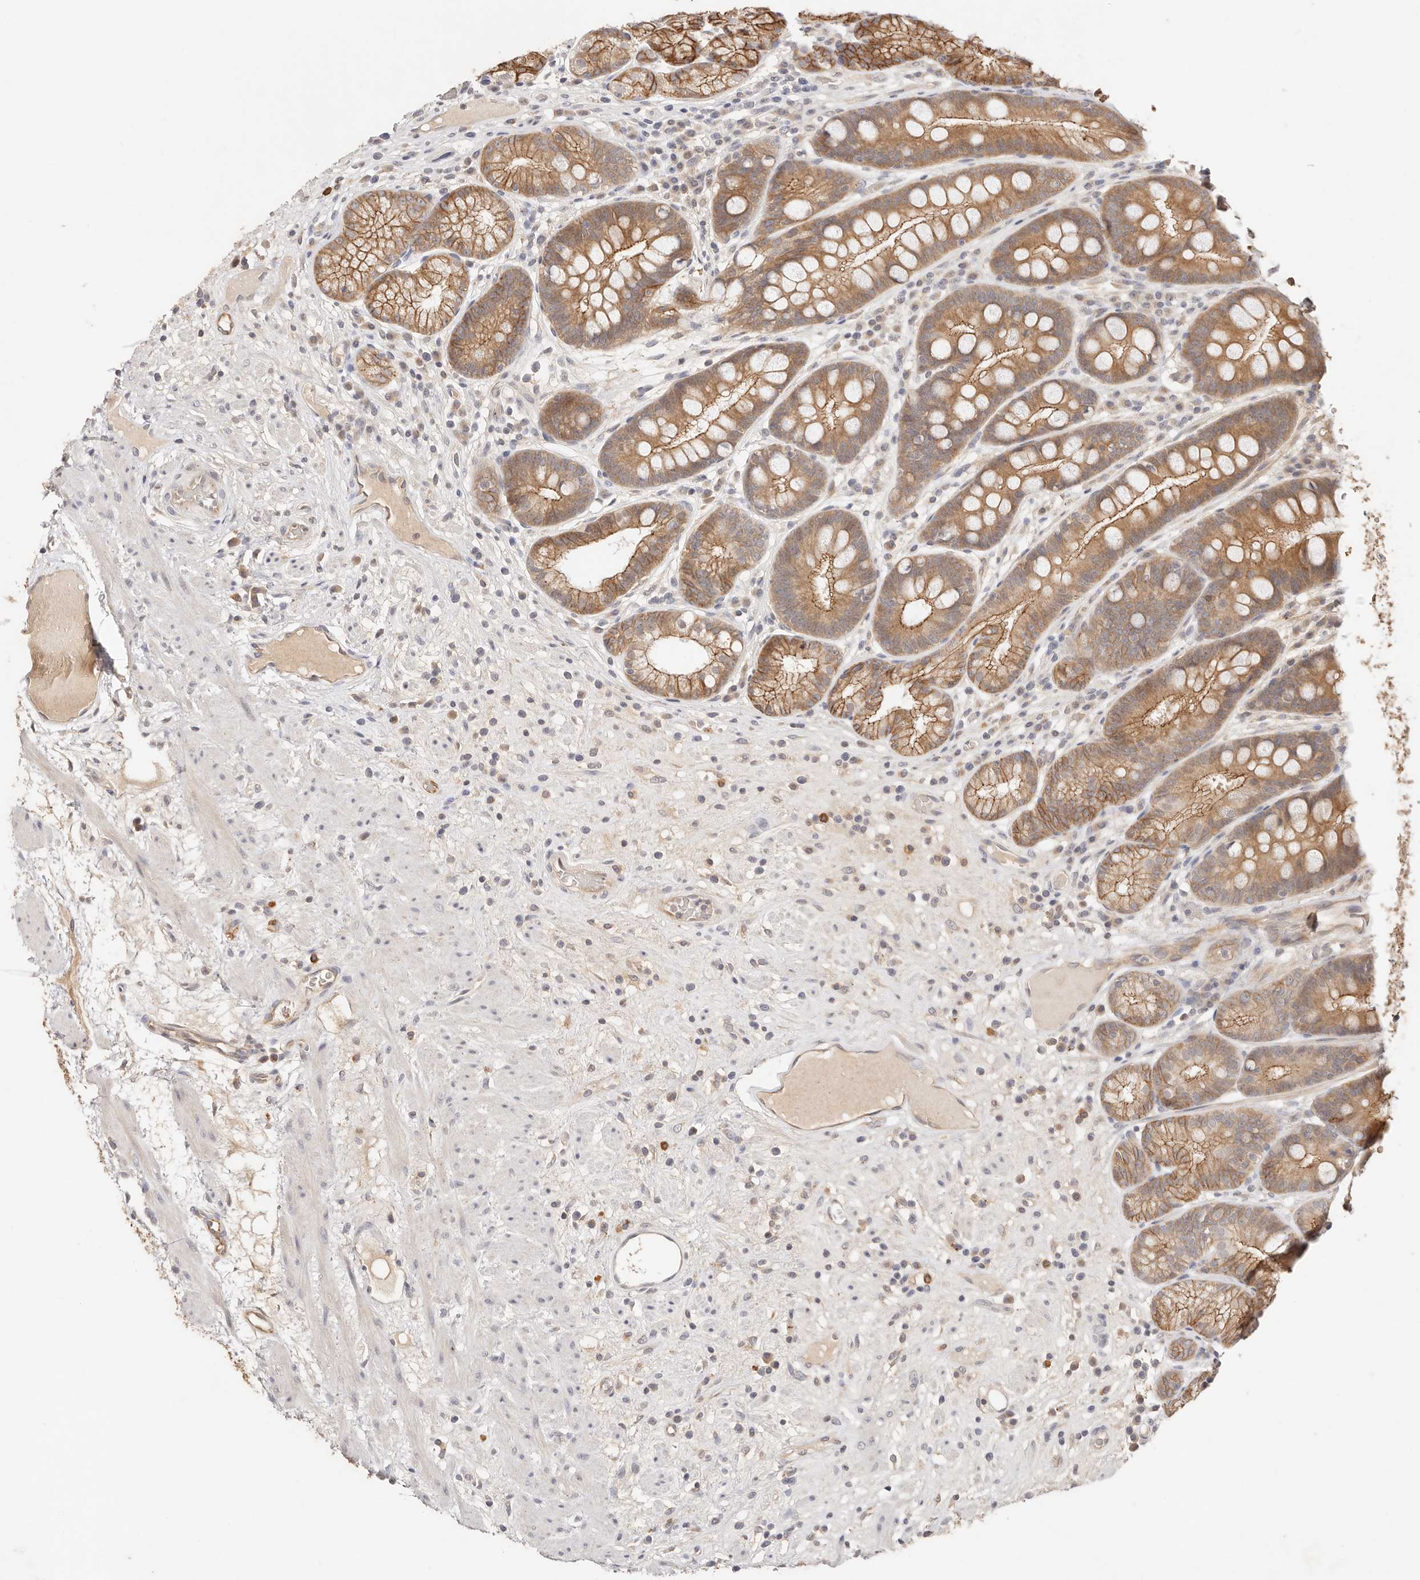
{"staining": {"intensity": "strong", "quantity": "25%-75%", "location": "cytoplasmic/membranous"}, "tissue": "stomach", "cell_type": "Glandular cells", "image_type": "normal", "snomed": [{"axis": "morphology", "description": "Normal tissue, NOS"}, {"axis": "topography", "description": "Stomach"}], "caption": "This micrograph exhibits immunohistochemistry (IHC) staining of normal human stomach, with high strong cytoplasmic/membranous staining in about 25%-75% of glandular cells.", "gene": "CXADR", "patient": {"sex": "male", "age": 57}}